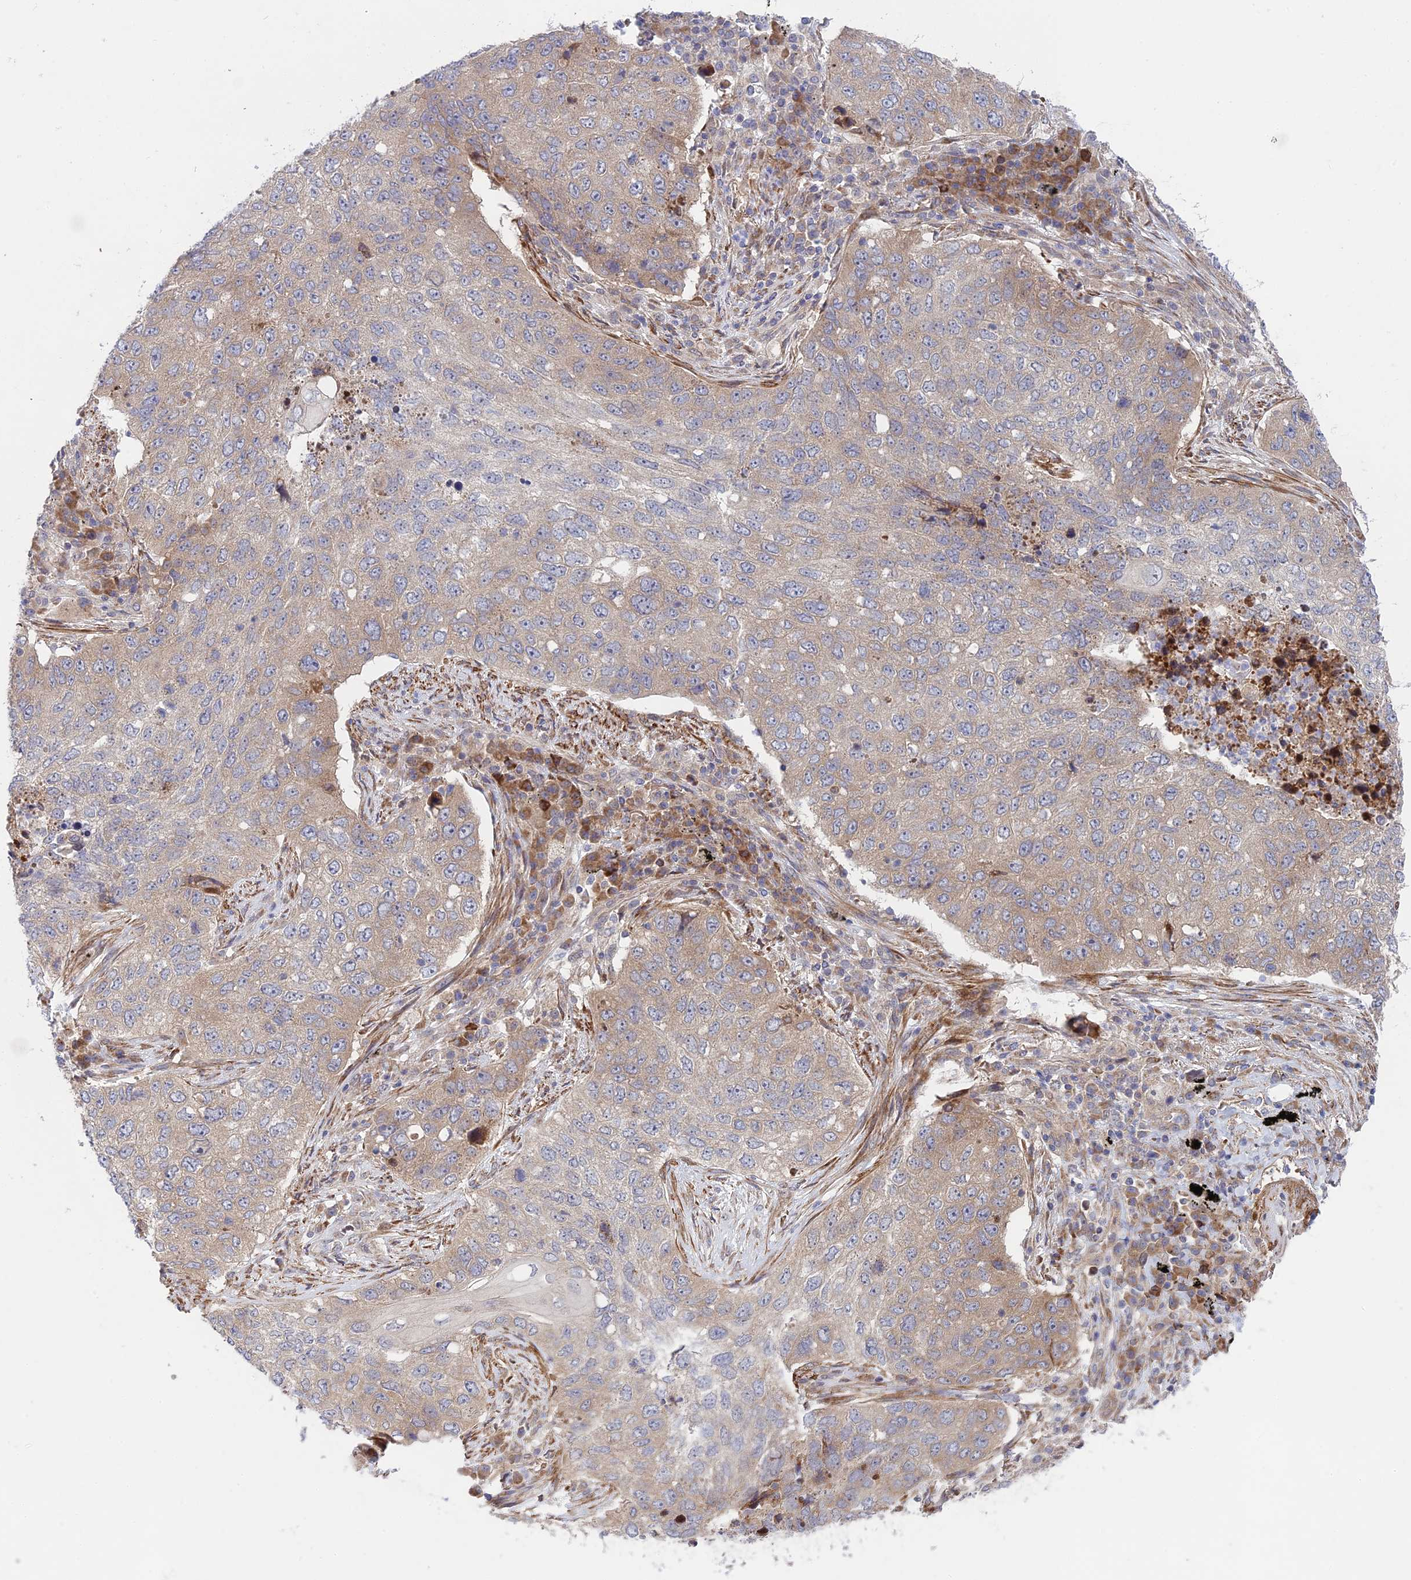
{"staining": {"intensity": "weak", "quantity": "25%-75%", "location": "cytoplasmic/membranous"}, "tissue": "lung cancer", "cell_type": "Tumor cells", "image_type": "cancer", "snomed": [{"axis": "morphology", "description": "Squamous cell carcinoma, NOS"}, {"axis": "topography", "description": "Lung"}], "caption": "Brown immunohistochemical staining in human squamous cell carcinoma (lung) demonstrates weak cytoplasmic/membranous expression in approximately 25%-75% of tumor cells.", "gene": "INCA1", "patient": {"sex": "female", "age": 63}}